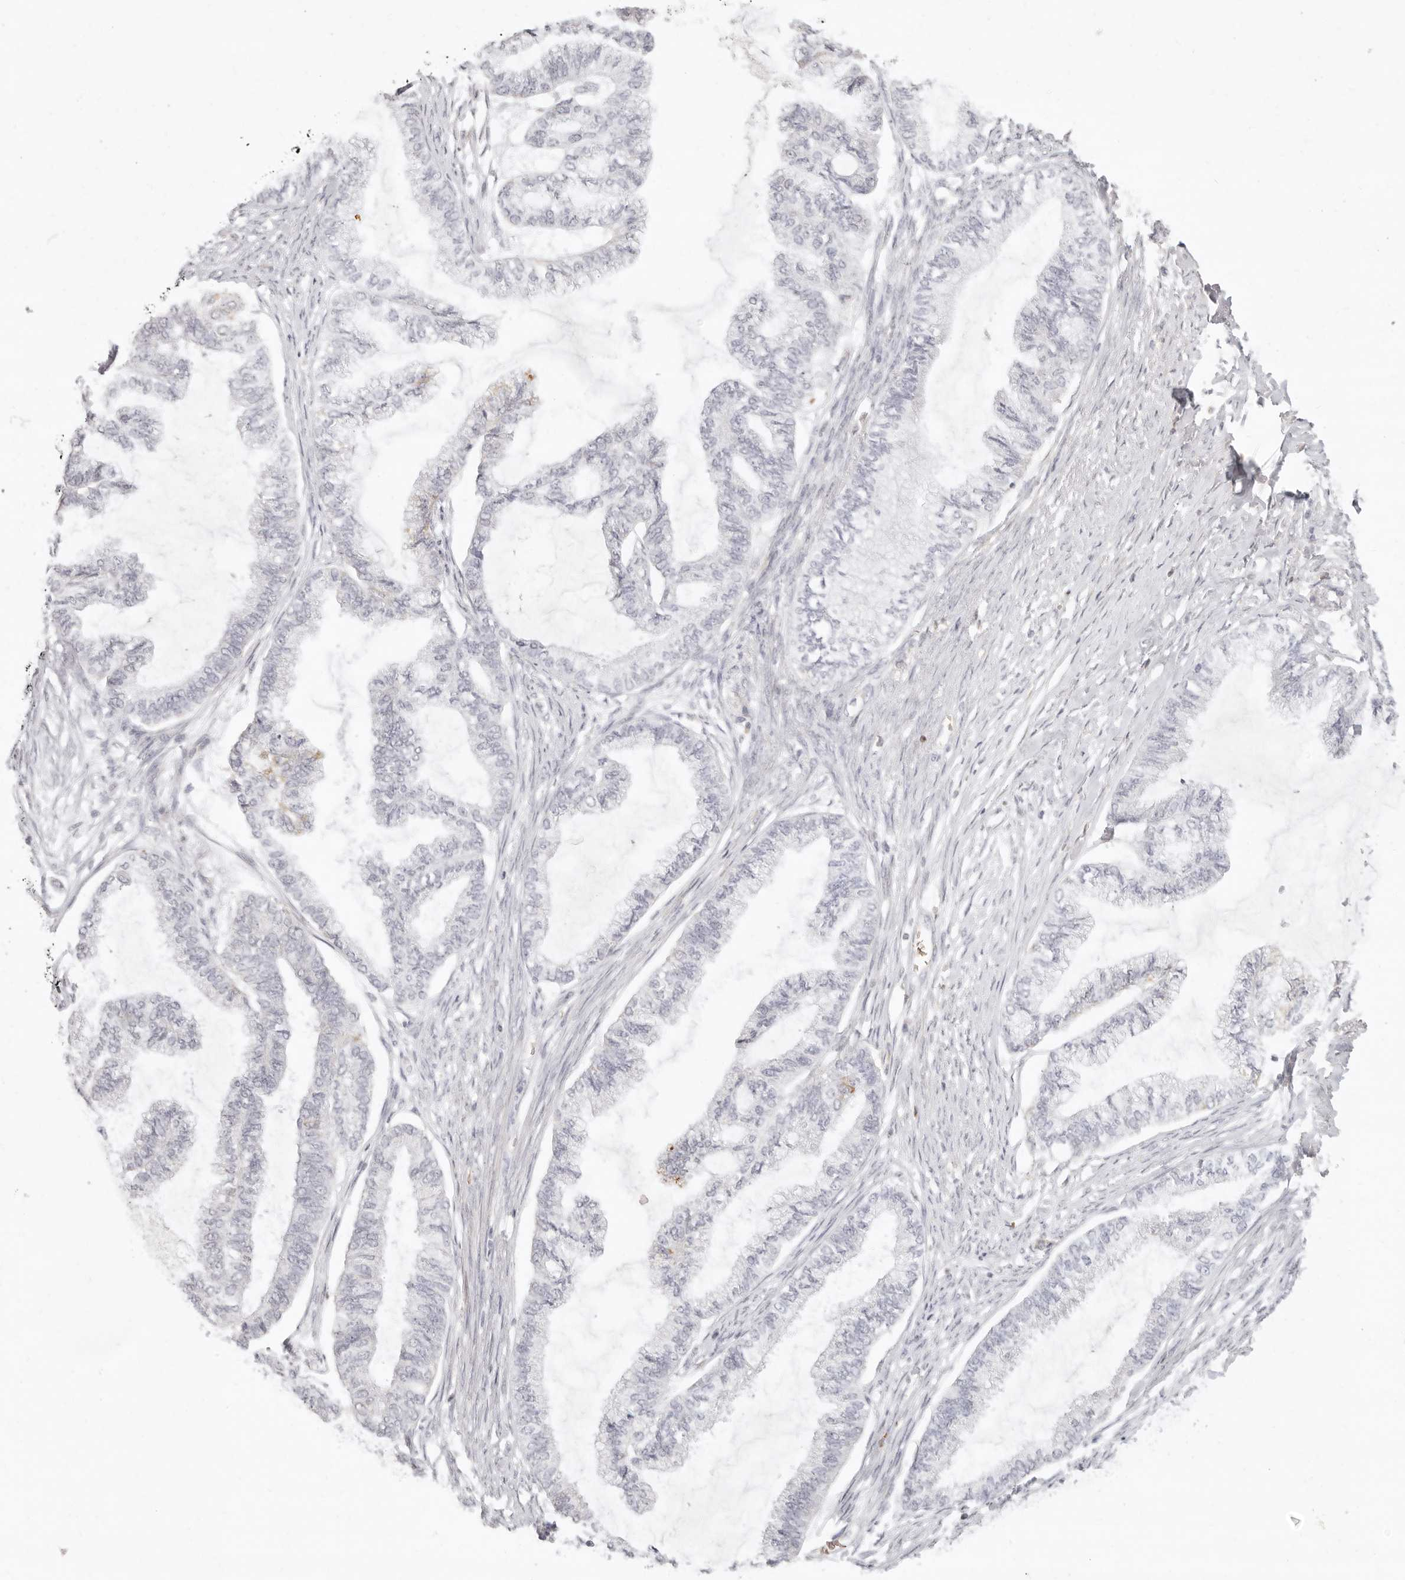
{"staining": {"intensity": "negative", "quantity": "none", "location": "none"}, "tissue": "endometrial cancer", "cell_type": "Tumor cells", "image_type": "cancer", "snomed": [{"axis": "morphology", "description": "Adenocarcinoma, NOS"}, {"axis": "topography", "description": "Endometrium"}], "caption": "Histopathology image shows no protein expression in tumor cells of endometrial cancer (adenocarcinoma) tissue.", "gene": "NIBAN1", "patient": {"sex": "female", "age": 86}}